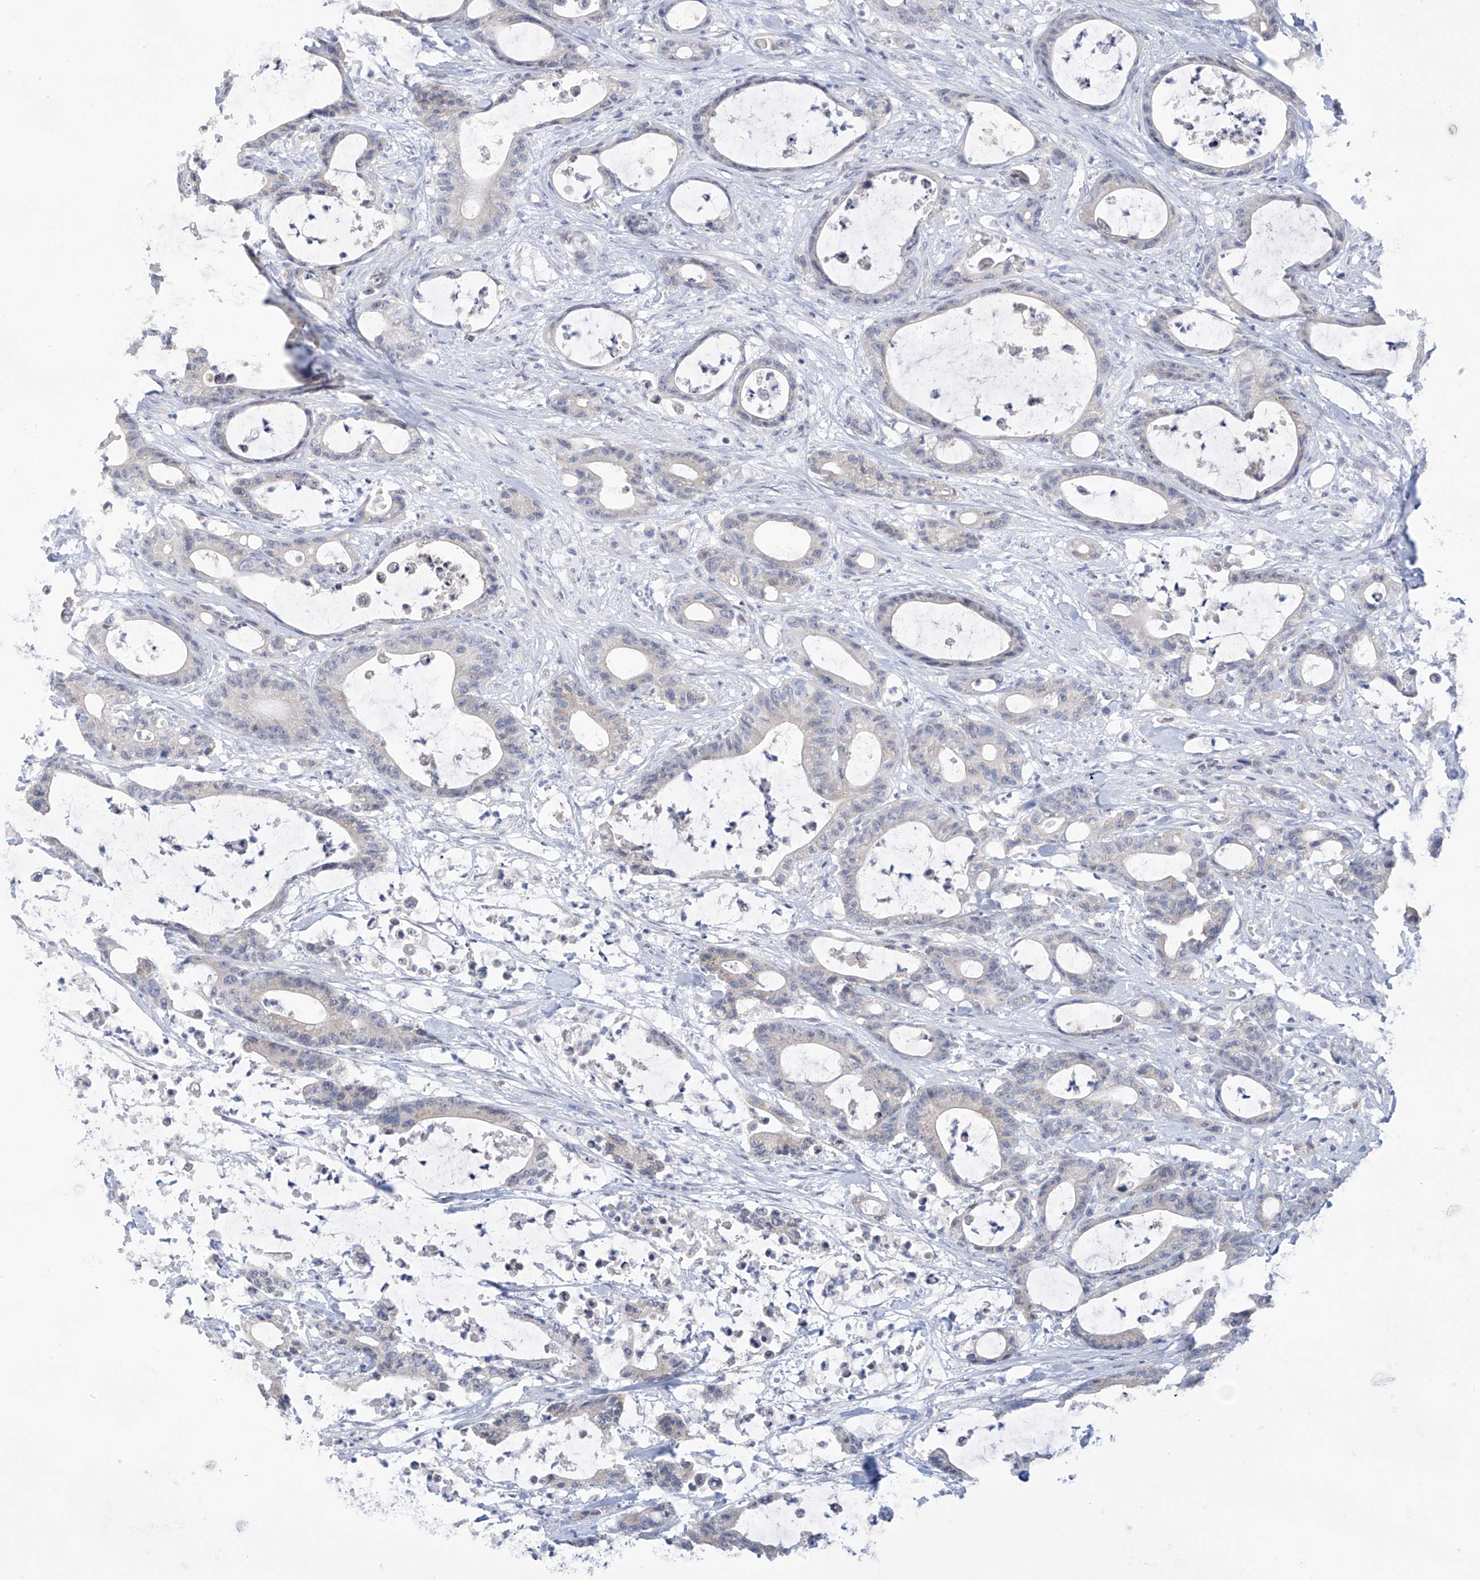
{"staining": {"intensity": "negative", "quantity": "none", "location": "none"}, "tissue": "colorectal cancer", "cell_type": "Tumor cells", "image_type": "cancer", "snomed": [{"axis": "morphology", "description": "Adenocarcinoma, NOS"}, {"axis": "topography", "description": "Colon"}], "caption": "Tumor cells are negative for brown protein staining in colorectal adenocarcinoma. Brightfield microscopy of immunohistochemistry stained with DAB (3,3'-diaminobenzidine) (brown) and hematoxylin (blue), captured at high magnification.", "gene": "IBA57", "patient": {"sex": "female", "age": 84}}